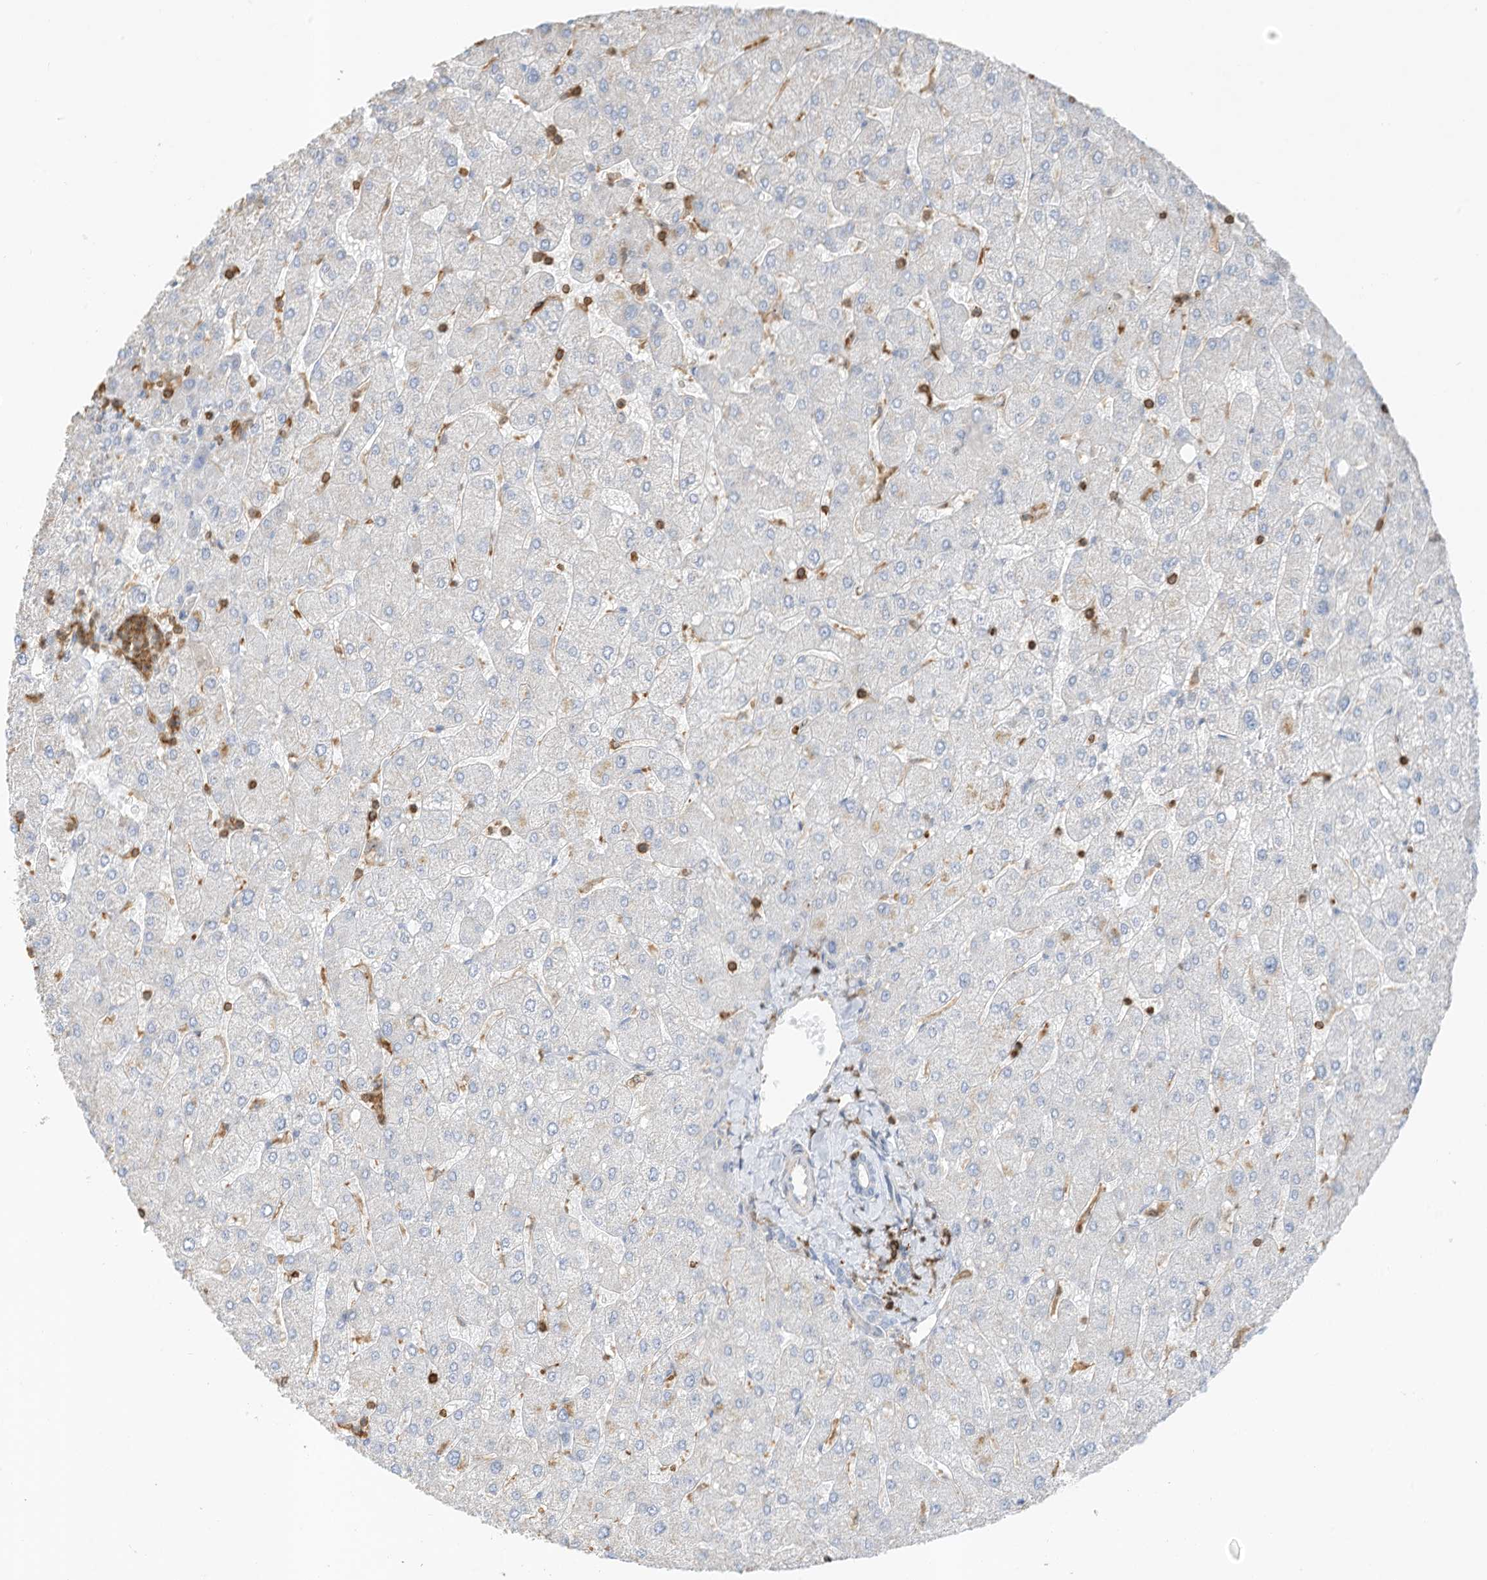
{"staining": {"intensity": "negative", "quantity": "none", "location": "none"}, "tissue": "liver", "cell_type": "Cholangiocytes", "image_type": "normal", "snomed": [{"axis": "morphology", "description": "Normal tissue, NOS"}, {"axis": "topography", "description": "Liver"}], "caption": "This is a image of immunohistochemistry staining of benign liver, which shows no positivity in cholangiocytes. (DAB (3,3'-diaminobenzidine) IHC with hematoxylin counter stain).", "gene": "ARHGAP25", "patient": {"sex": "male", "age": 55}}